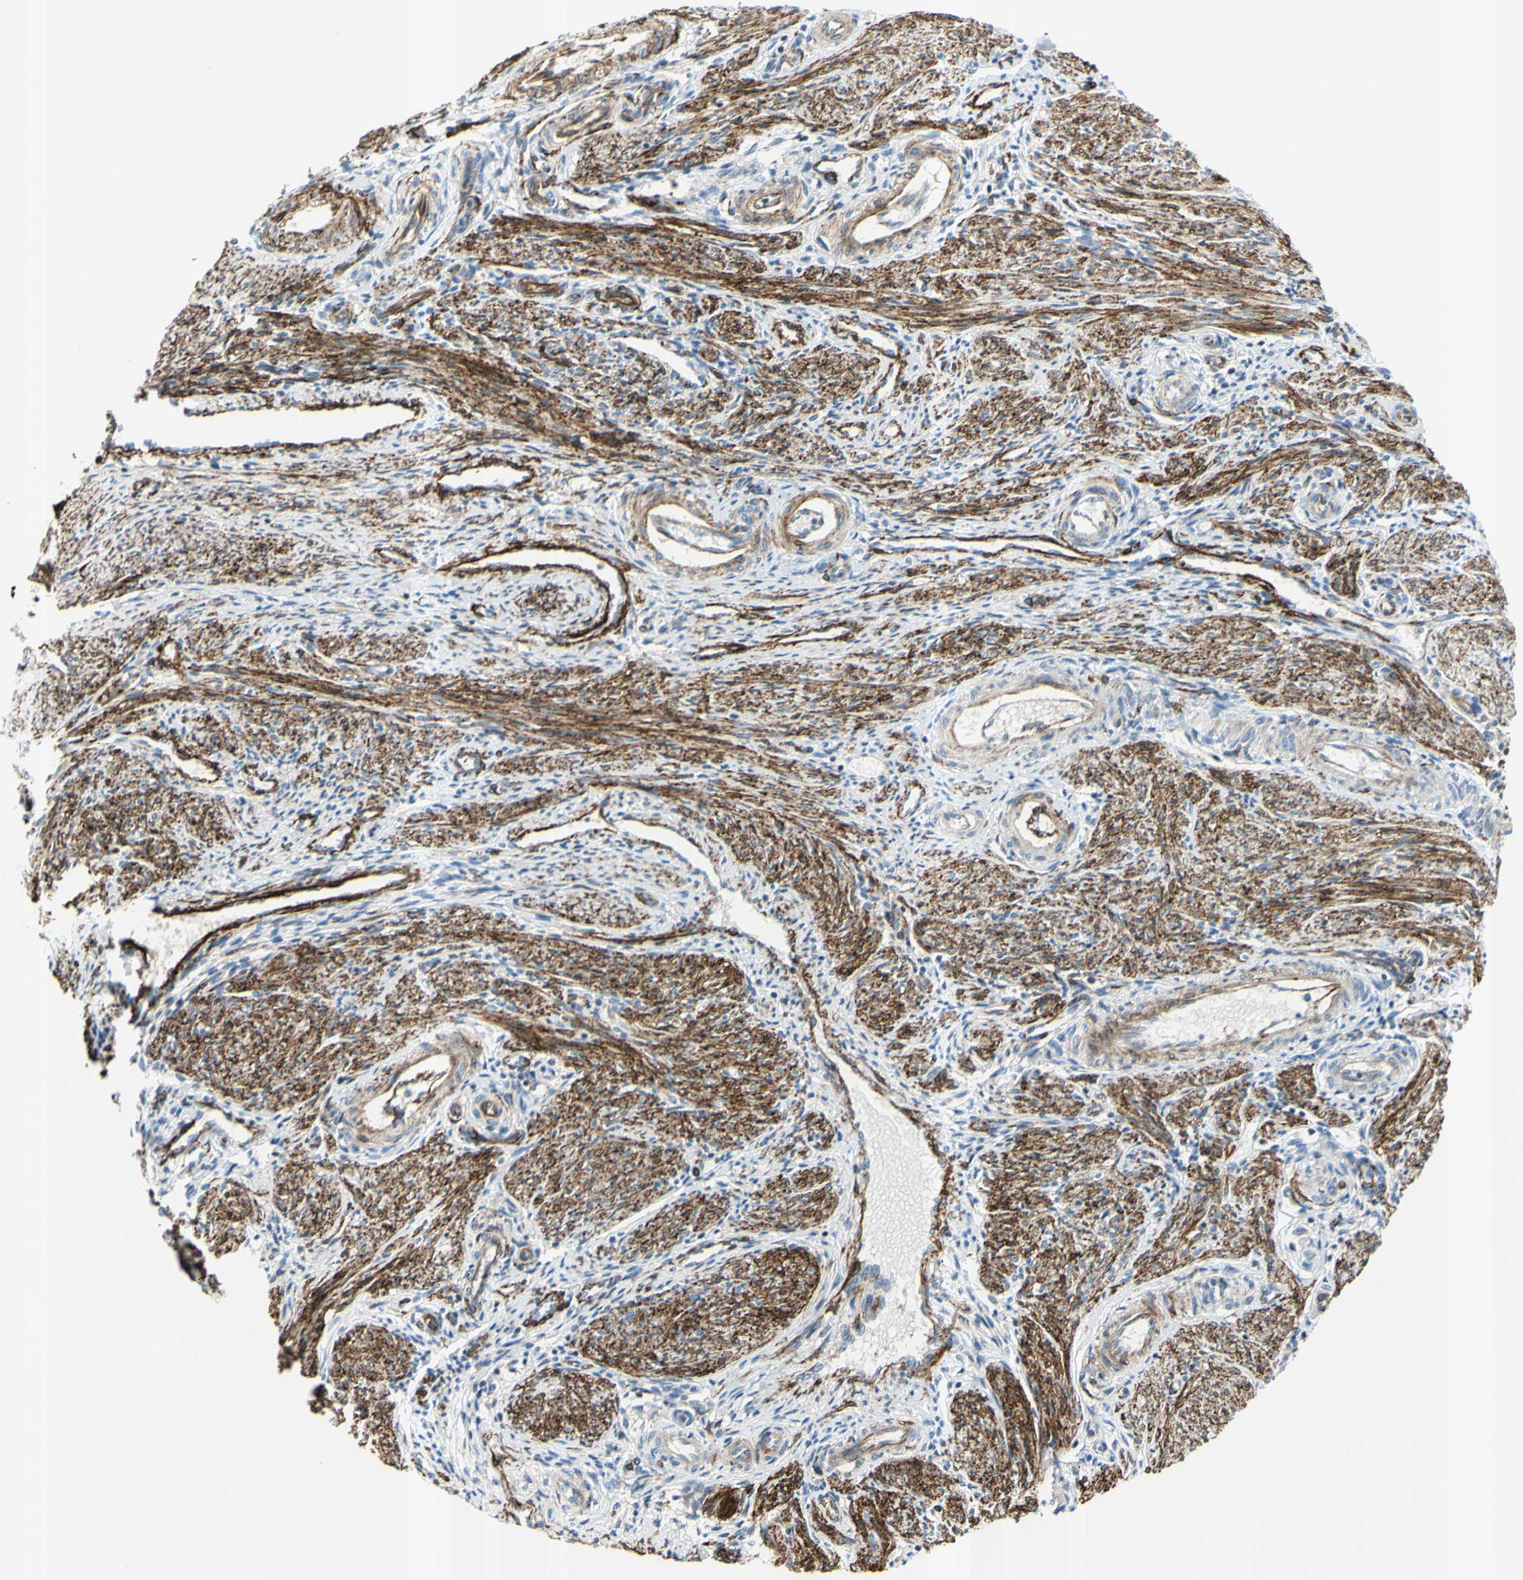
{"staining": {"intensity": "moderate", "quantity": "25%-75%", "location": "cytoplasmic/membranous"}, "tissue": "endometrium", "cell_type": "Cells in endometrial stroma", "image_type": "normal", "snomed": [{"axis": "morphology", "description": "Normal tissue, NOS"}, {"axis": "topography", "description": "Endometrium"}], "caption": "IHC of unremarkable endometrium shows medium levels of moderate cytoplasmic/membranous positivity in approximately 25%-75% of cells in endometrial stroma.", "gene": "PRRG2", "patient": {"sex": "female", "age": 42}}